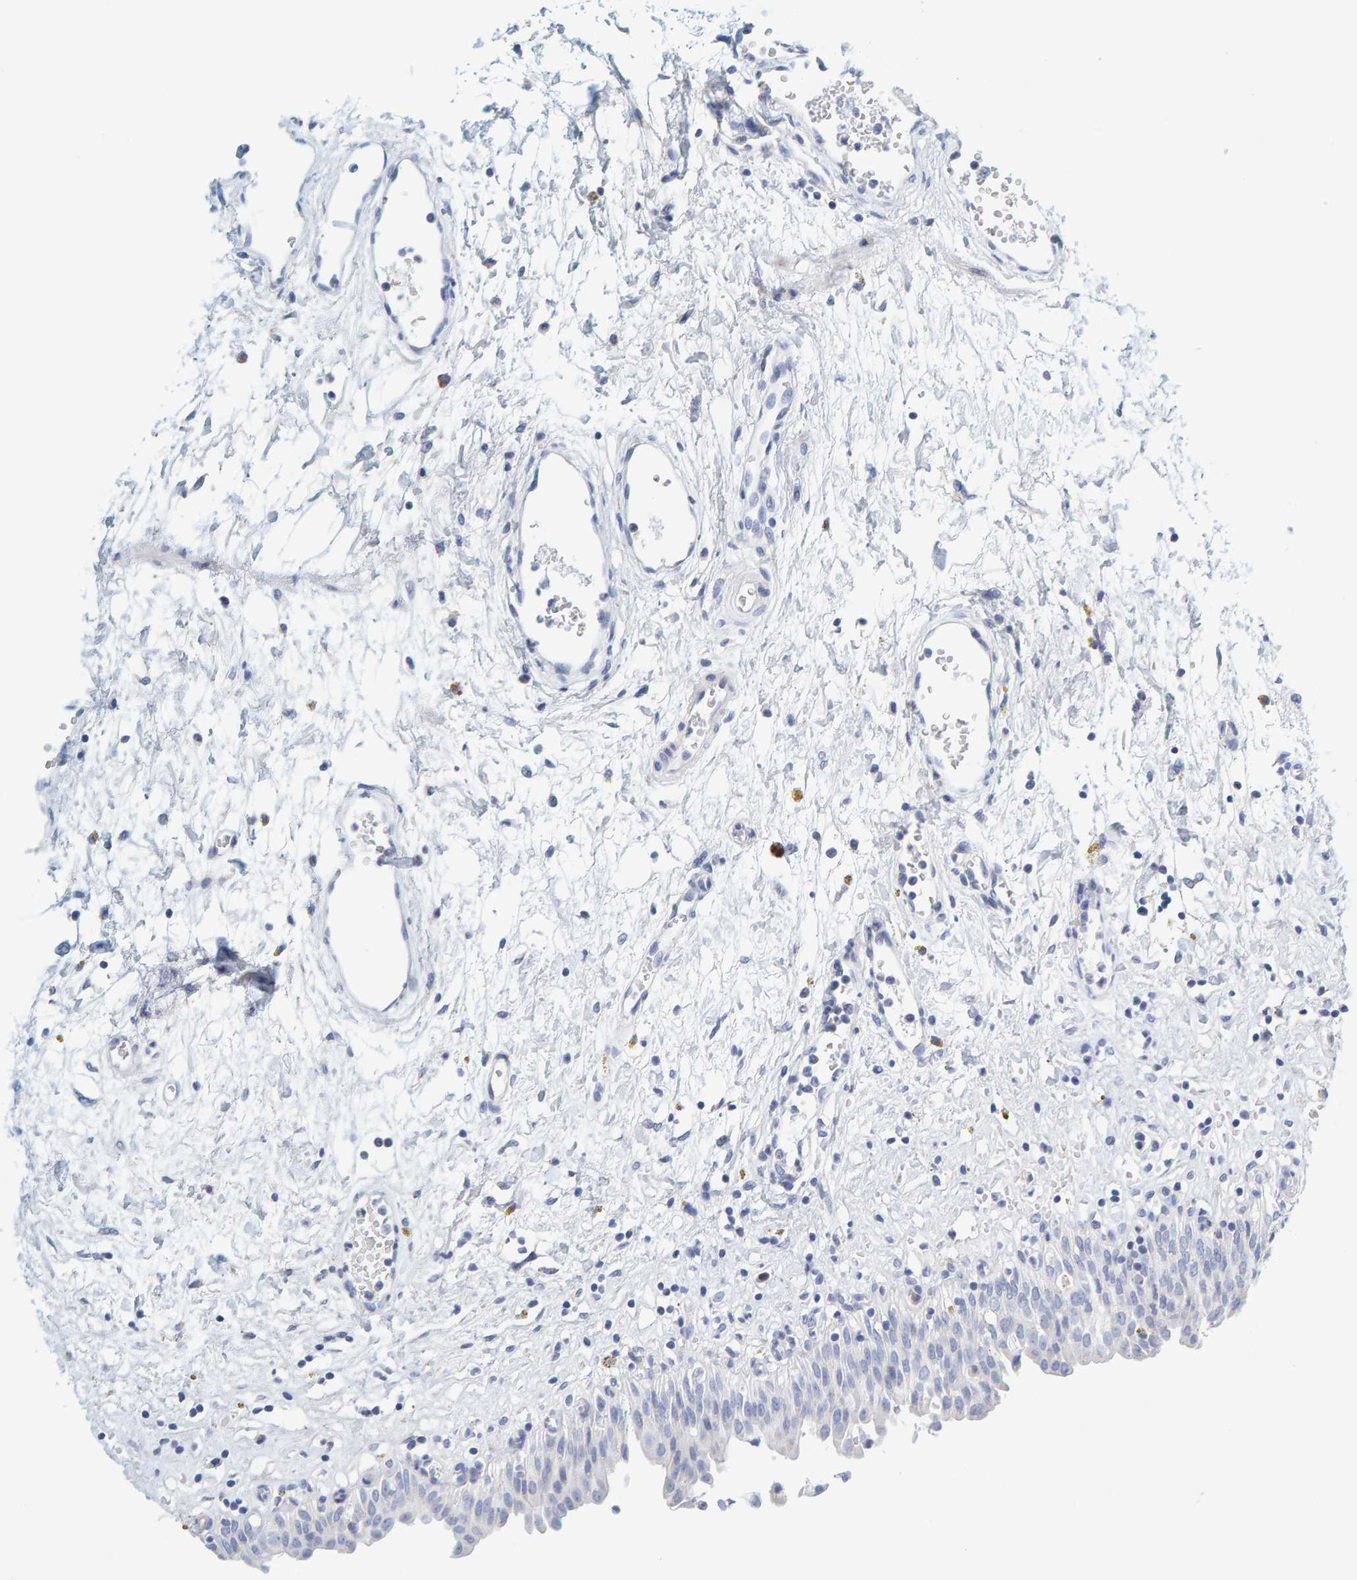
{"staining": {"intensity": "negative", "quantity": "none", "location": "none"}, "tissue": "urinary bladder", "cell_type": "Urothelial cells", "image_type": "normal", "snomed": [{"axis": "morphology", "description": "Urothelial carcinoma, High grade"}, {"axis": "topography", "description": "Urinary bladder"}], "caption": "Urothelial cells are negative for brown protein staining in unremarkable urinary bladder. (Brightfield microscopy of DAB (3,3'-diaminobenzidine) IHC at high magnification).", "gene": "MOG", "patient": {"sex": "male", "age": 46}}